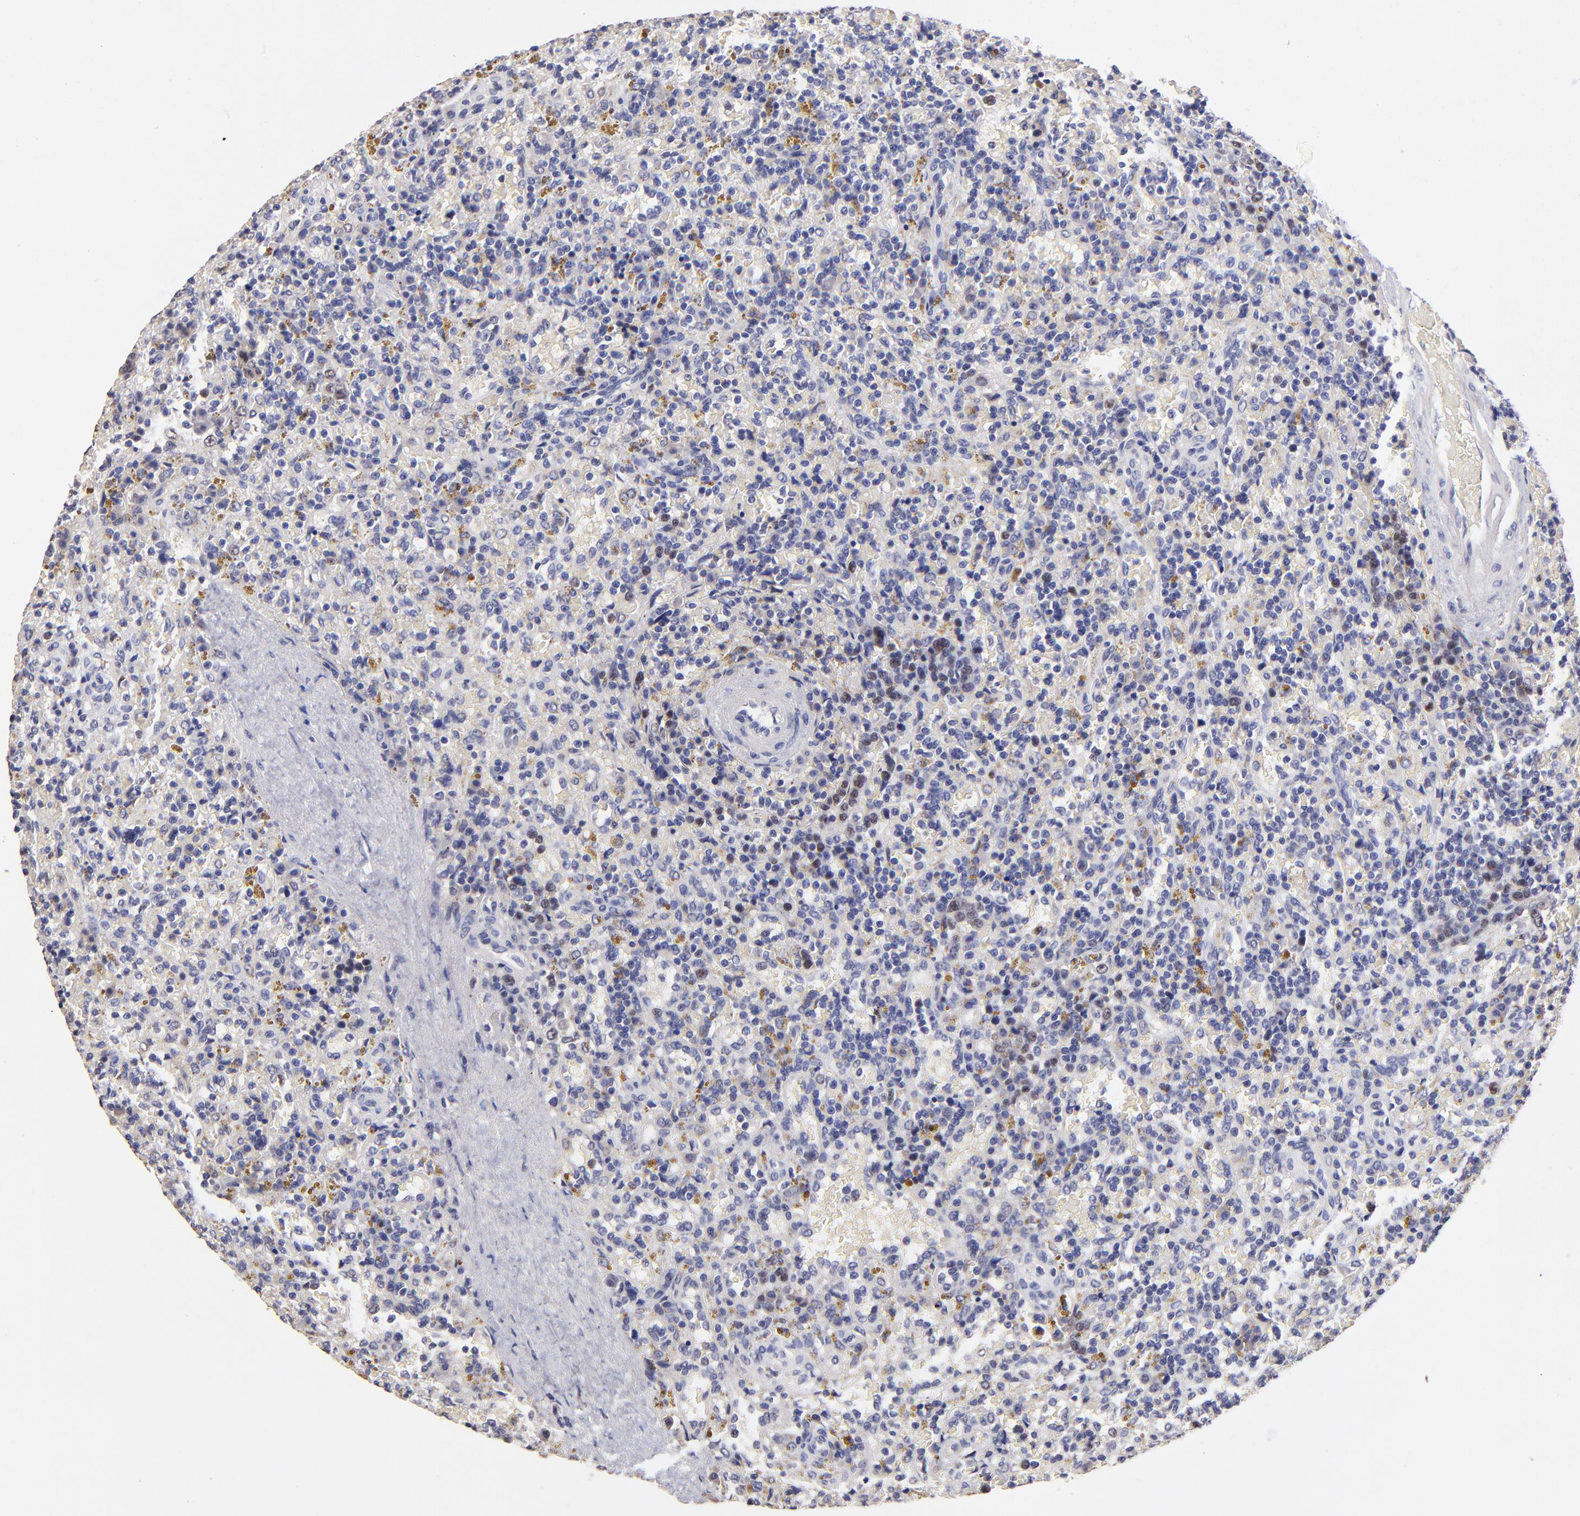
{"staining": {"intensity": "moderate", "quantity": "<25%", "location": "nuclear"}, "tissue": "lymphoma", "cell_type": "Tumor cells", "image_type": "cancer", "snomed": [{"axis": "morphology", "description": "Malignant lymphoma, non-Hodgkin's type, Low grade"}, {"axis": "topography", "description": "Spleen"}], "caption": "A brown stain highlights moderate nuclear positivity of a protein in human lymphoma tumor cells. The staining was performed using DAB (3,3'-diaminobenzidine) to visualize the protein expression in brown, while the nuclei were stained in blue with hematoxylin (Magnification: 20x).", "gene": "DNMT1", "patient": {"sex": "female", "age": 65}}